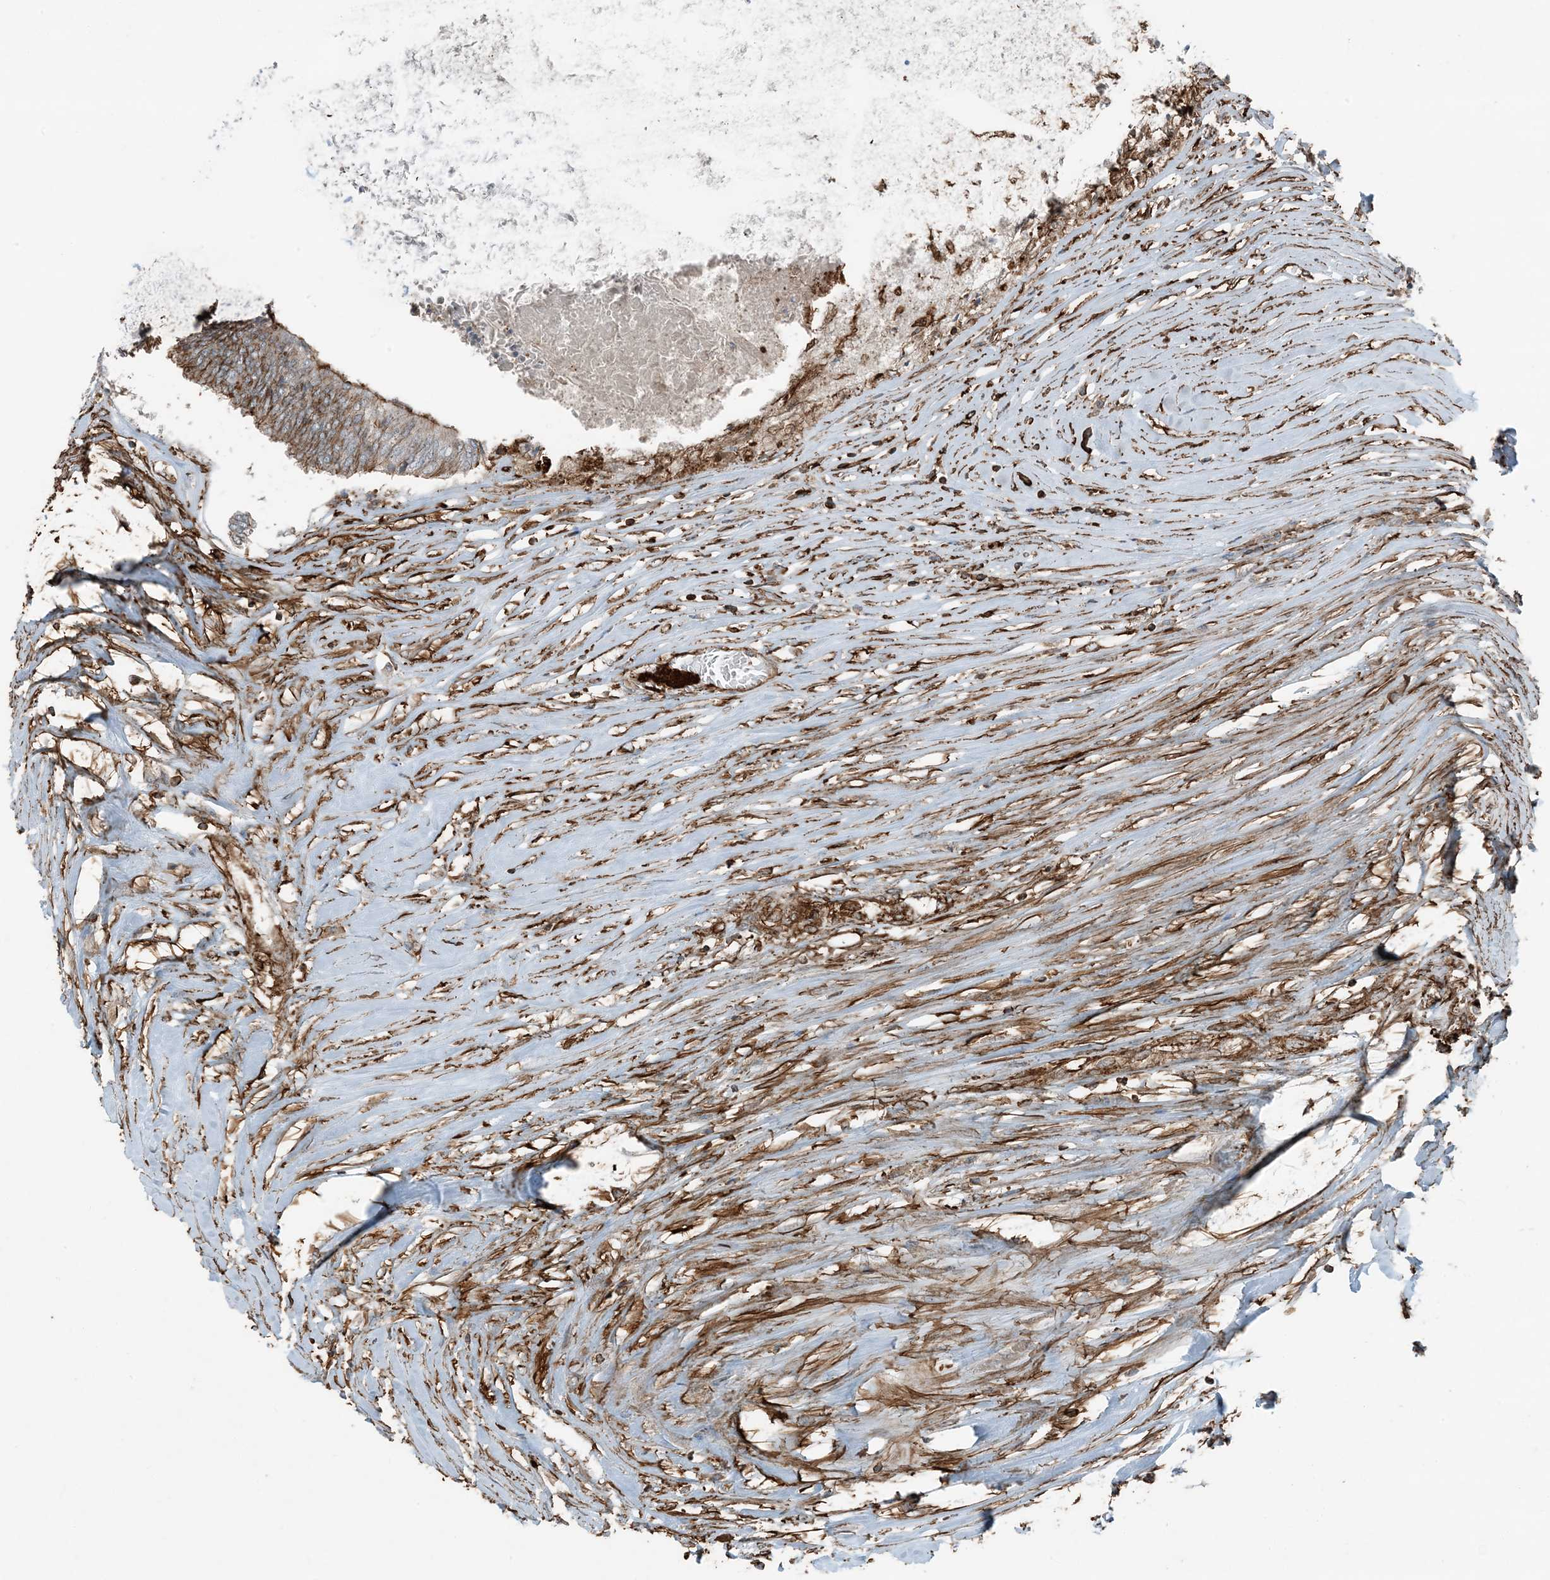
{"staining": {"intensity": "moderate", "quantity": "25%-75%", "location": "cytoplasmic/membranous"}, "tissue": "colorectal cancer", "cell_type": "Tumor cells", "image_type": "cancer", "snomed": [{"axis": "morphology", "description": "Adenocarcinoma, NOS"}, {"axis": "topography", "description": "Rectum"}], "caption": "An immunohistochemistry (IHC) image of tumor tissue is shown. Protein staining in brown highlights moderate cytoplasmic/membranous positivity in adenocarcinoma (colorectal) within tumor cells.", "gene": "APOBEC3C", "patient": {"sex": "male", "age": 63}}